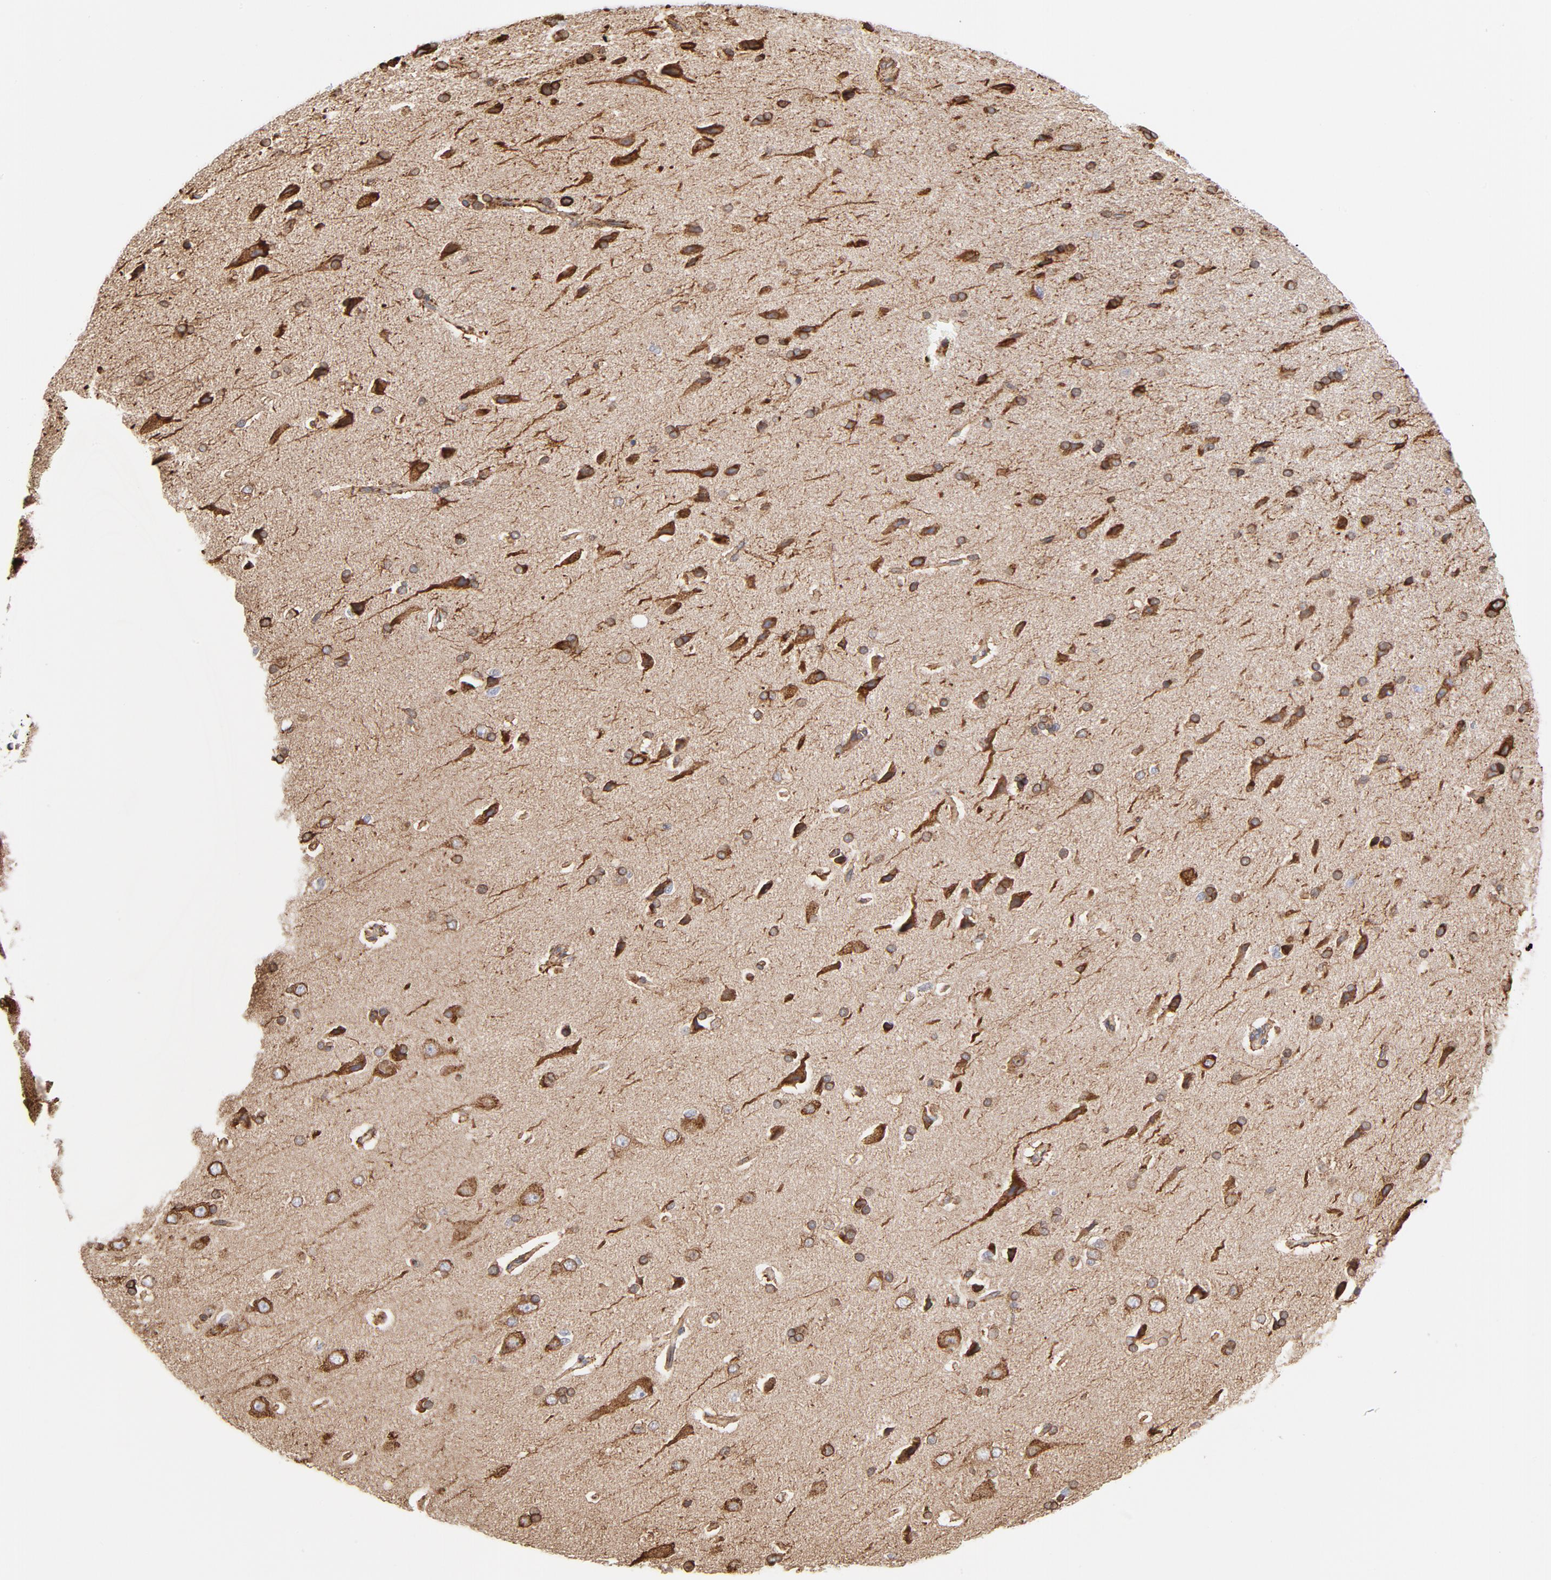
{"staining": {"intensity": "moderate", "quantity": ">75%", "location": "cytoplasmic/membranous"}, "tissue": "cerebral cortex", "cell_type": "Endothelial cells", "image_type": "normal", "snomed": [{"axis": "morphology", "description": "Normal tissue, NOS"}, {"axis": "topography", "description": "Cerebral cortex"}], "caption": "IHC of benign cerebral cortex displays medium levels of moderate cytoplasmic/membranous staining in approximately >75% of endothelial cells.", "gene": "CANX", "patient": {"sex": "male", "age": 62}}